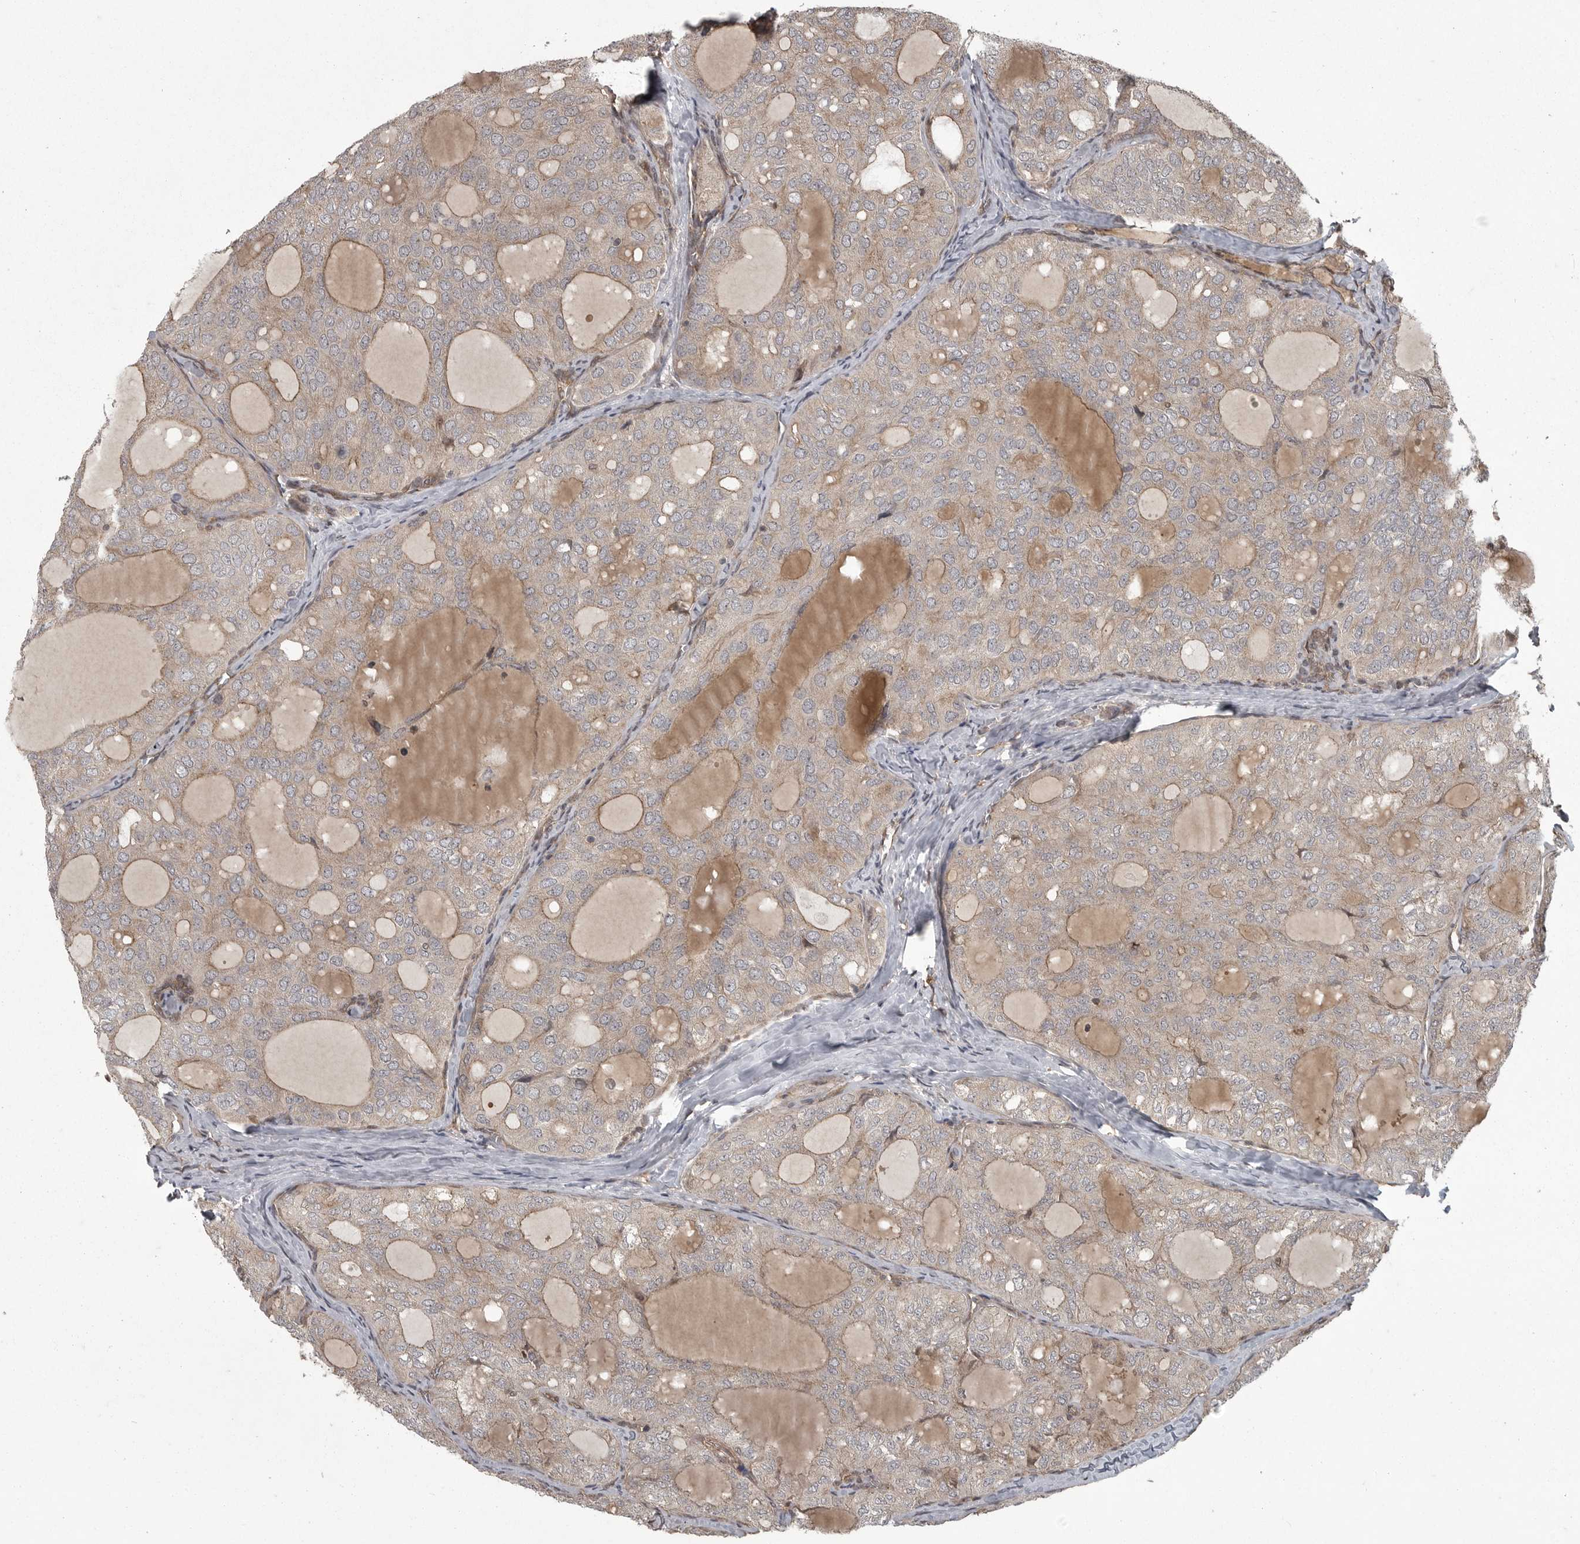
{"staining": {"intensity": "weak", "quantity": "25%-75%", "location": "cytoplasmic/membranous"}, "tissue": "thyroid cancer", "cell_type": "Tumor cells", "image_type": "cancer", "snomed": [{"axis": "morphology", "description": "Follicular adenoma carcinoma, NOS"}, {"axis": "topography", "description": "Thyroid gland"}], "caption": "Thyroid cancer was stained to show a protein in brown. There is low levels of weak cytoplasmic/membranous expression in approximately 25%-75% of tumor cells.", "gene": "DNAJC8", "patient": {"sex": "male", "age": 75}}